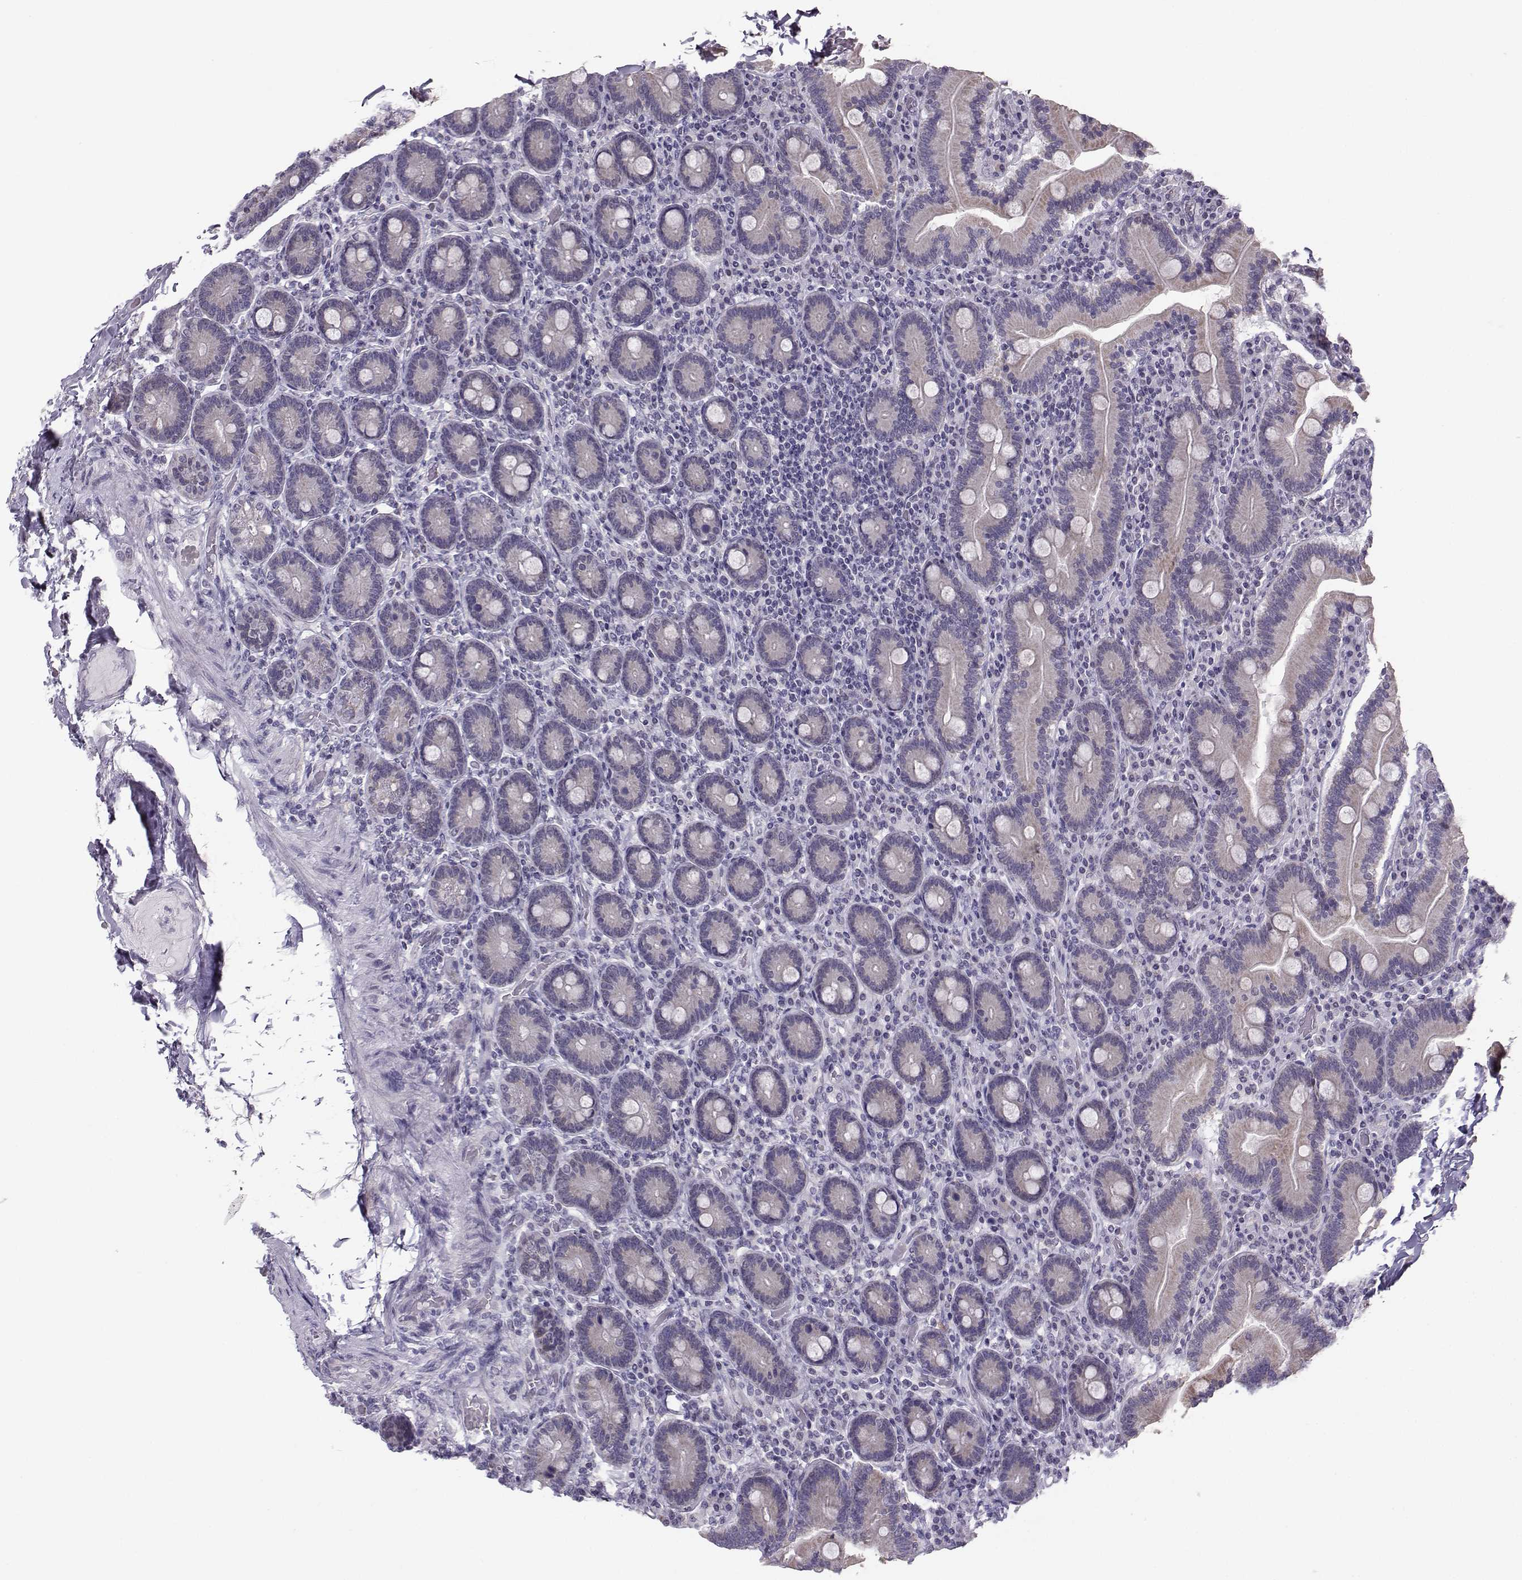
{"staining": {"intensity": "negative", "quantity": "none", "location": "none"}, "tissue": "duodenum", "cell_type": "Glandular cells", "image_type": "normal", "snomed": [{"axis": "morphology", "description": "Normal tissue, NOS"}, {"axis": "topography", "description": "Duodenum"}], "caption": "Photomicrograph shows no significant protein staining in glandular cells of normal duodenum. (Stains: DAB immunohistochemistry with hematoxylin counter stain, Microscopy: brightfield microscopy at high magnification).", "gene": "DNAAF1", "patient": {"sex": "female", "age": 62}}